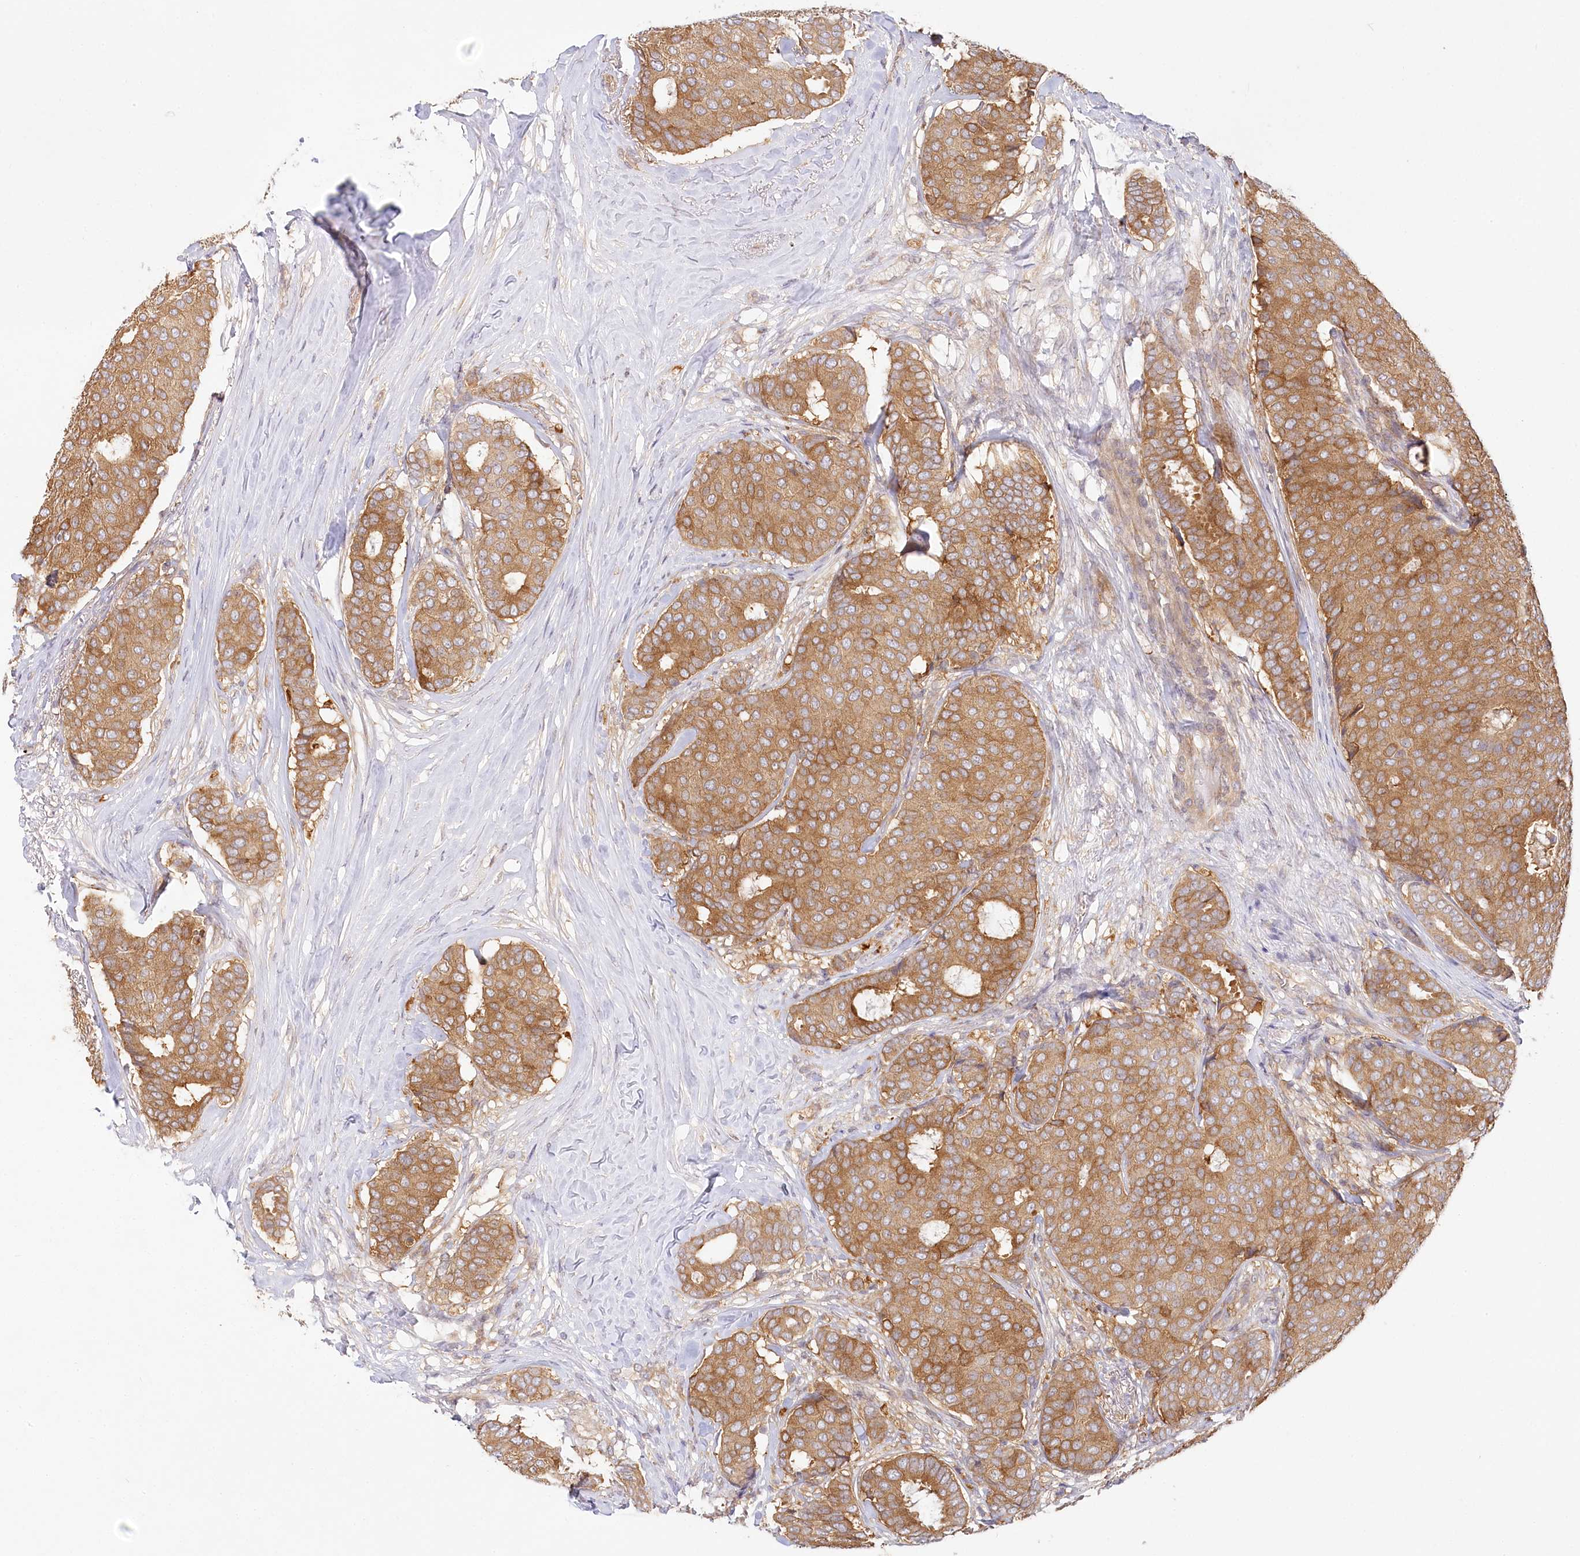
{"staining": {"intensity": "moderate", "quantity": ">75%", "location": "cytoplasmic/membranous"}, "tissue": "breast cancer", "cell_type": "Tumor cells", "image_type": "cancer", "snomed": [{"axis": "morphology", "description": "Duct carcinoma"}, {"axis": "topography", "description": "Breast"}], "caption": "The micrograph displays staining of intraductal carcinoma (breast), revealing moderate cytoplasmic/membranous protein expression (brown color) within tumor cells.", "gene": "INPP4B", "patient": {"sex": "female", "age": 75}}